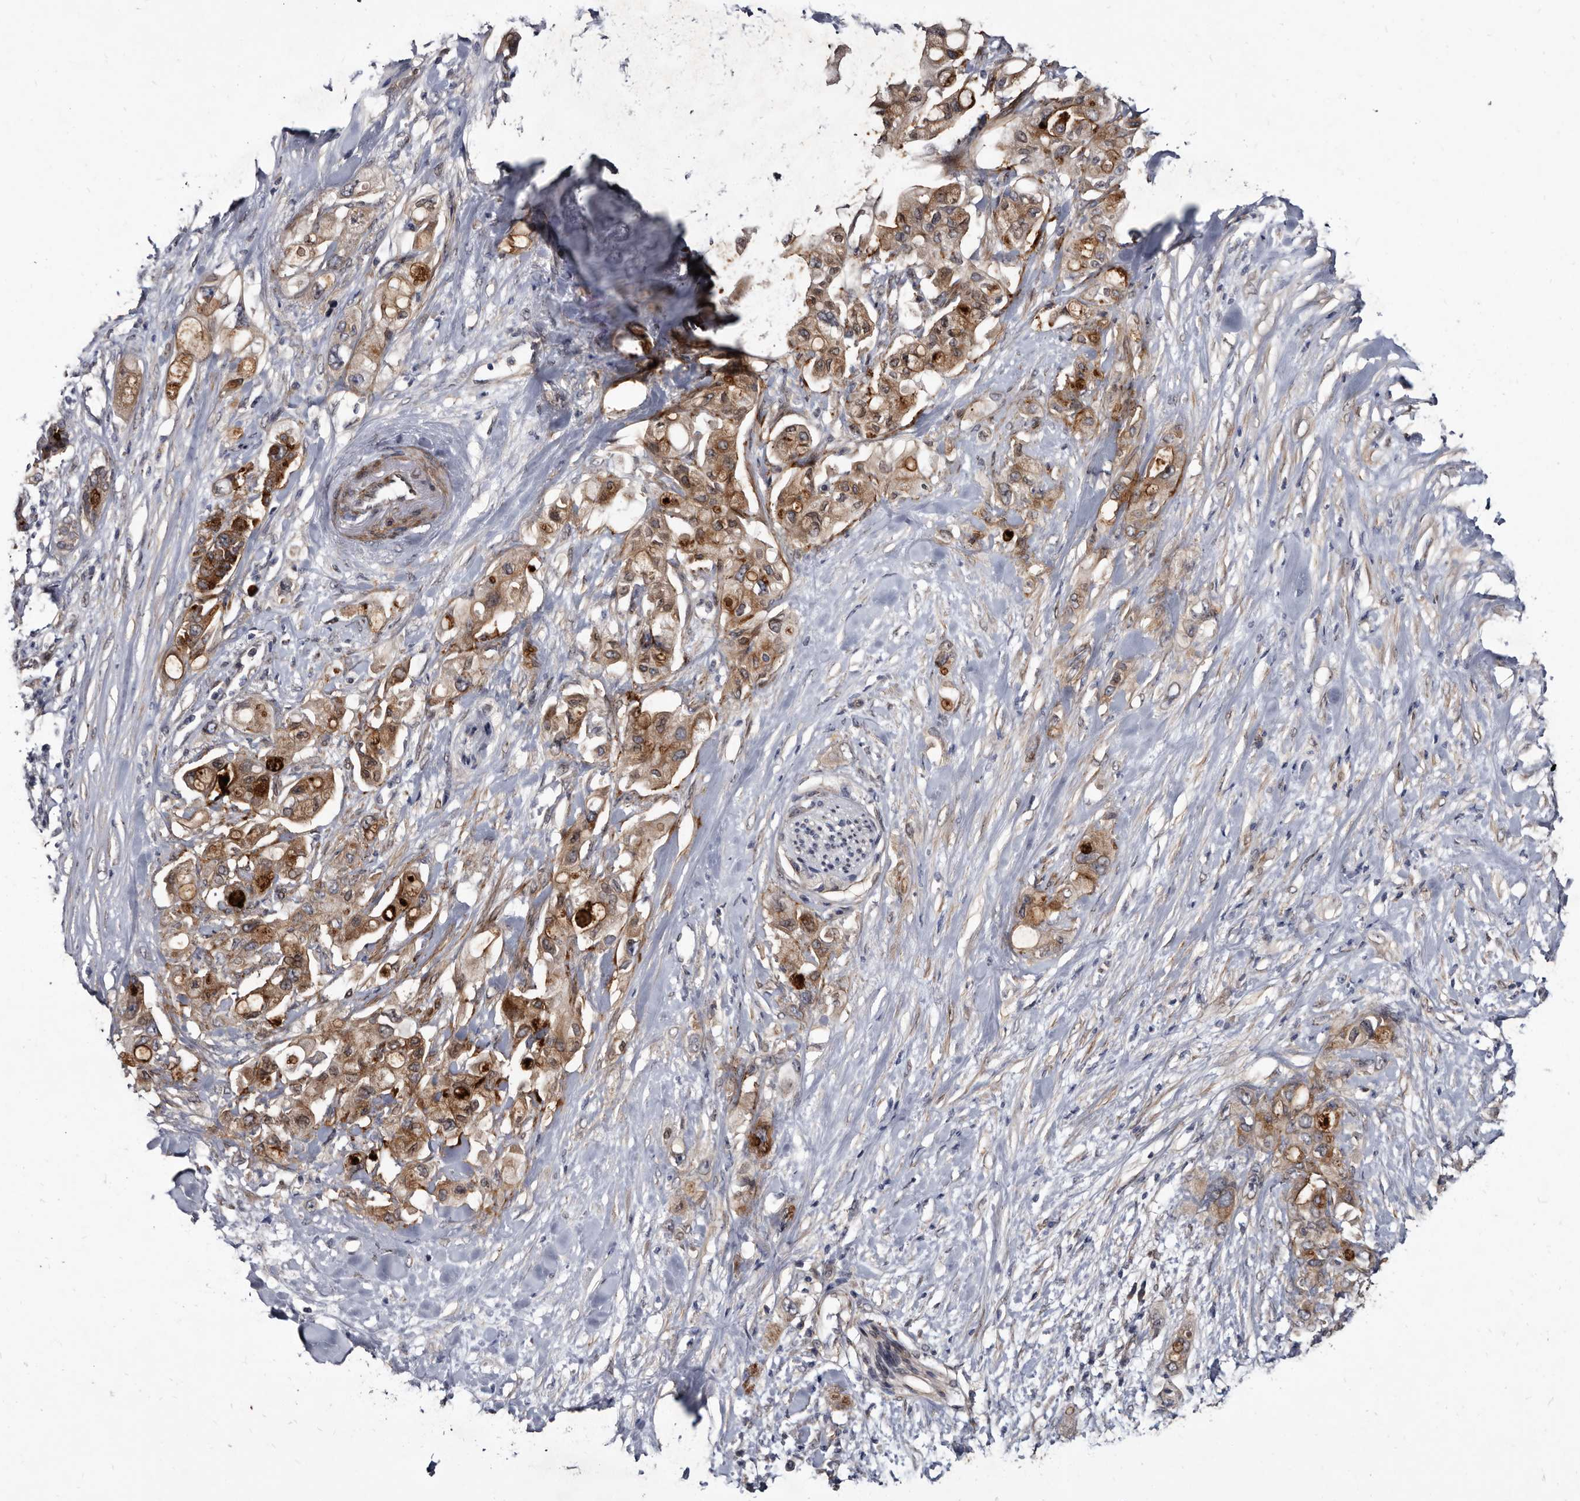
{"staining": {"intensity": "moderate", "quantity": ">75%", "location": "cytoplasmic/membranous"}, "tissue": "pancreatic cancer", "cell_type": "Tumor cells", "image_type": "cancer", "snomed": [{"axis": "morphology", "description": "Adenocarcinoma, NOS"}, {"axis": "topography", "description": "Pancreas"}], "caption": "Pancreatic adenocarcinoma stained with a brown dye reveals moderate cytoplasmic/membranous positive expression in about >75% of tumor cells.", "gene": "PROM1", "patient": {"sex": "female", "age": 56}}